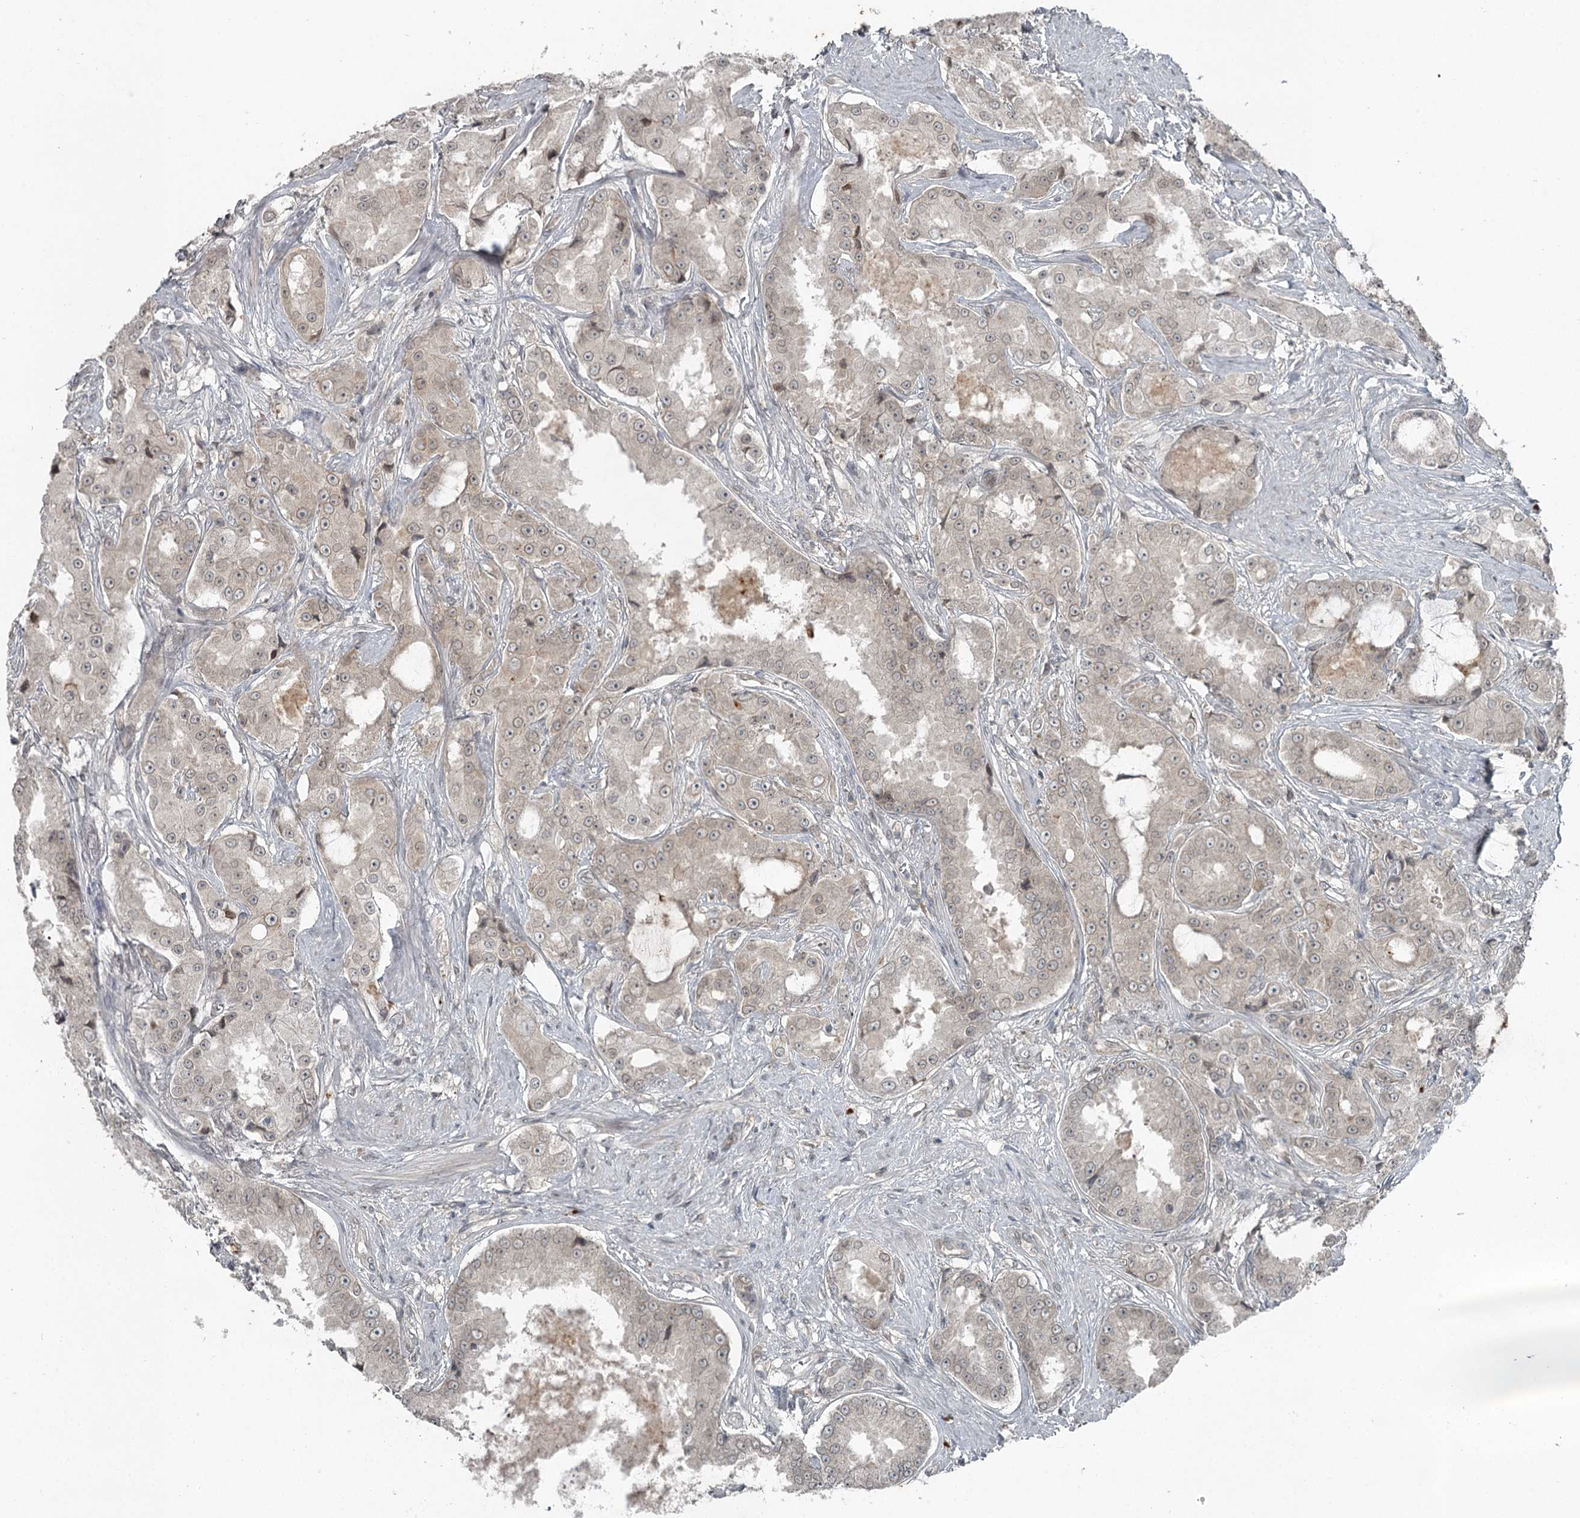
{"staining": {"intensity": "negative", "quantity": "none", "location": "none"}, "tissue": "prostate cancer", "cell_type": "Tumor cells", "image_type": "cancer", "snomed": [{"axis": "morphology", "description": "Adenocarcinoma, High grade"}, {"axis": "topography", "description": "Prostate"}], "caption": "Immunohistochemistry (IHC) histopathology image of prostate cancer stained for a protein (brown), which displays no staining in tumor cells.", "gene": "SLC39A8", "patient": {"sex": "male", "age": 73}}